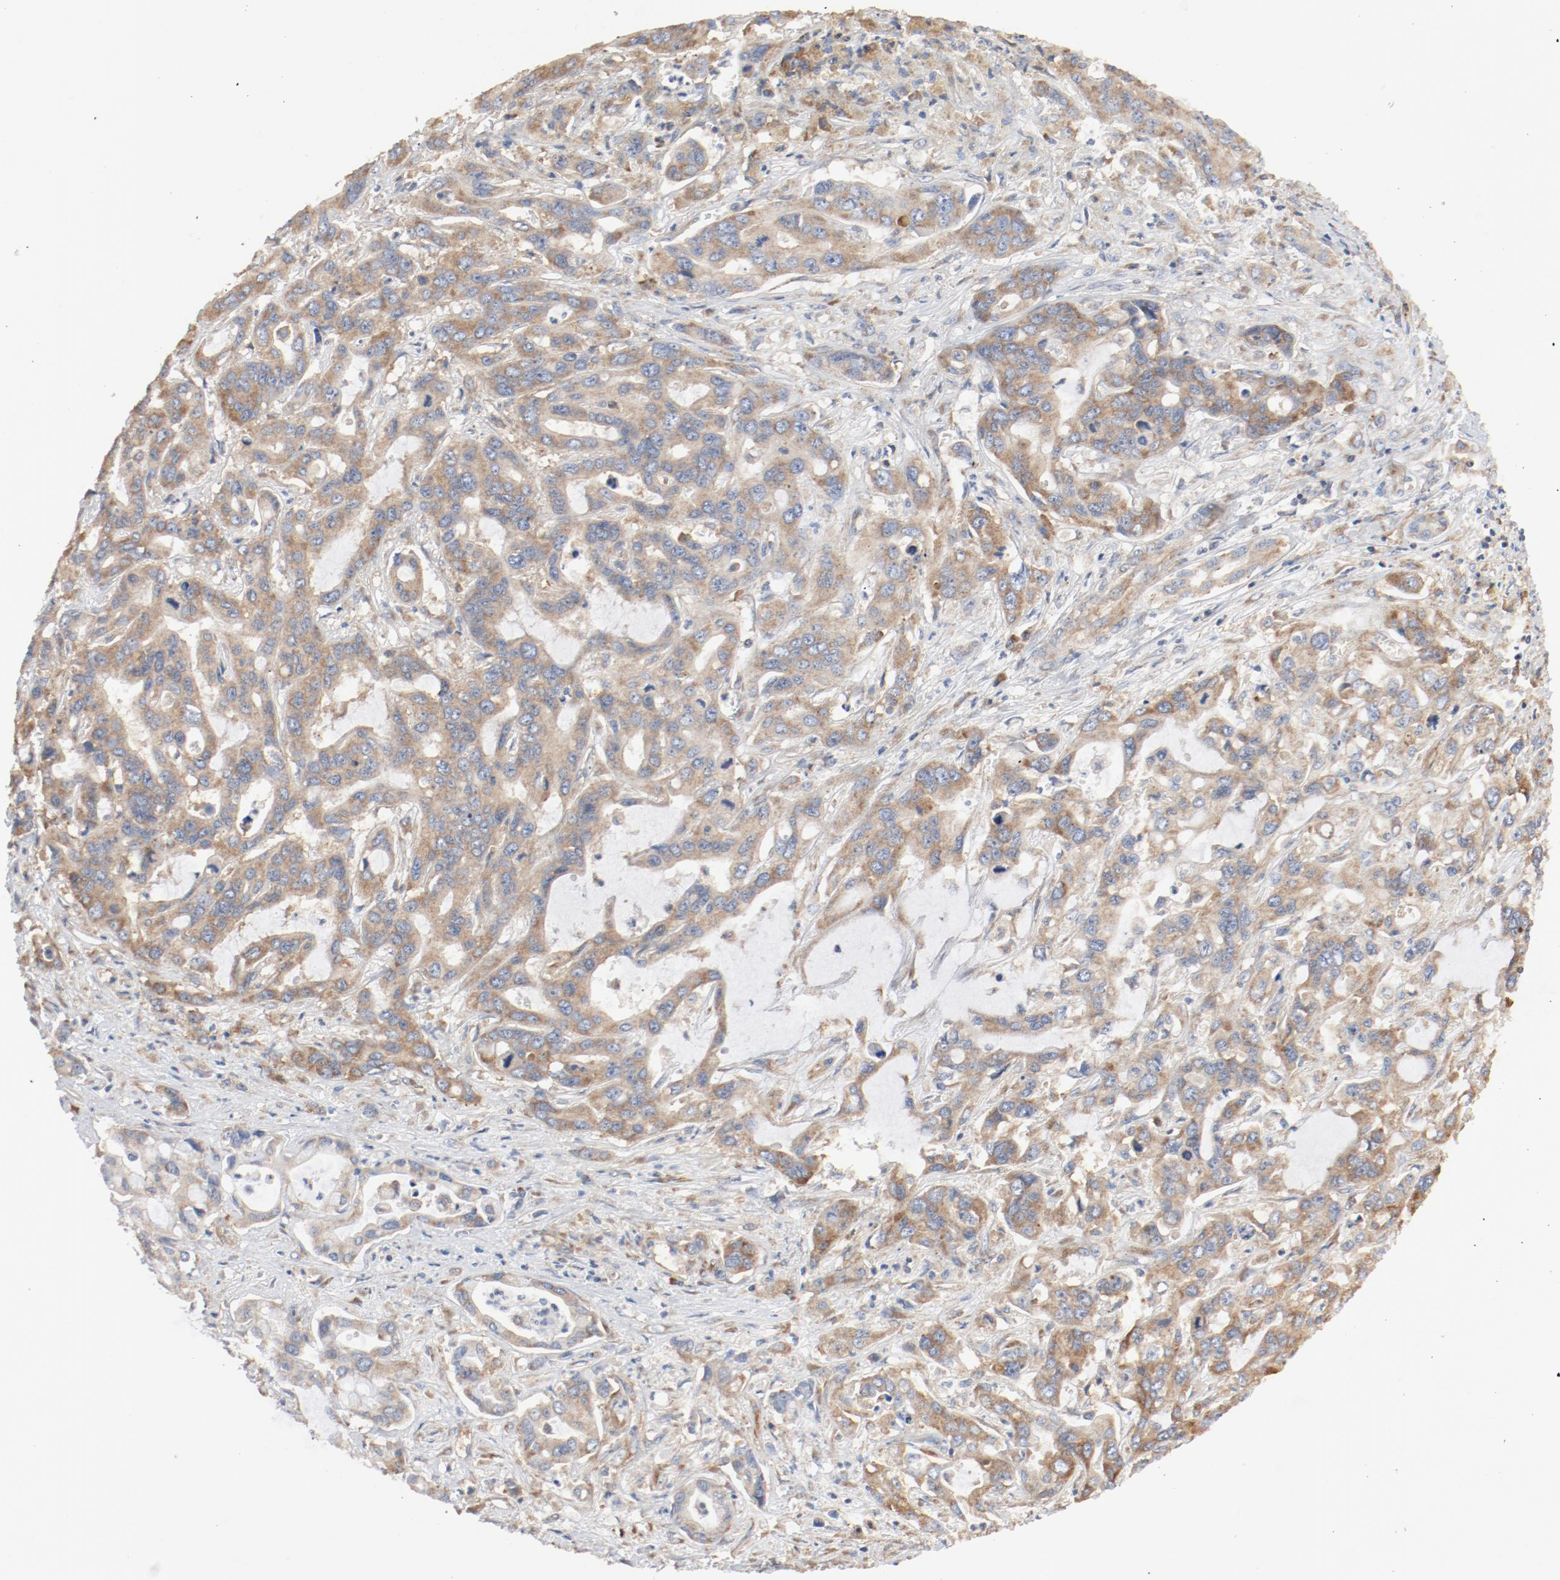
{"staining": {"intensity": "moderate", "quantity": ">75%", "location": "cytoplasmic/membranous"}, "tissue": "liver cancer", "cell_type": "Tumor cells", "image_type": "cancer", "snomed": [{"axis": "morphology", "description": "Cholangiocarcinoma"}, {"axis": "topography", "description": "Liver"}], "caption": "A photomicrograph of liver cancer (cholangiocarcinoma) stained for a protein demonstrates moderate cytoplasmic/membranous brown staining in tumor cells.", "gene": "RPS6", "patient": {"sex": "female", "age": 65}}